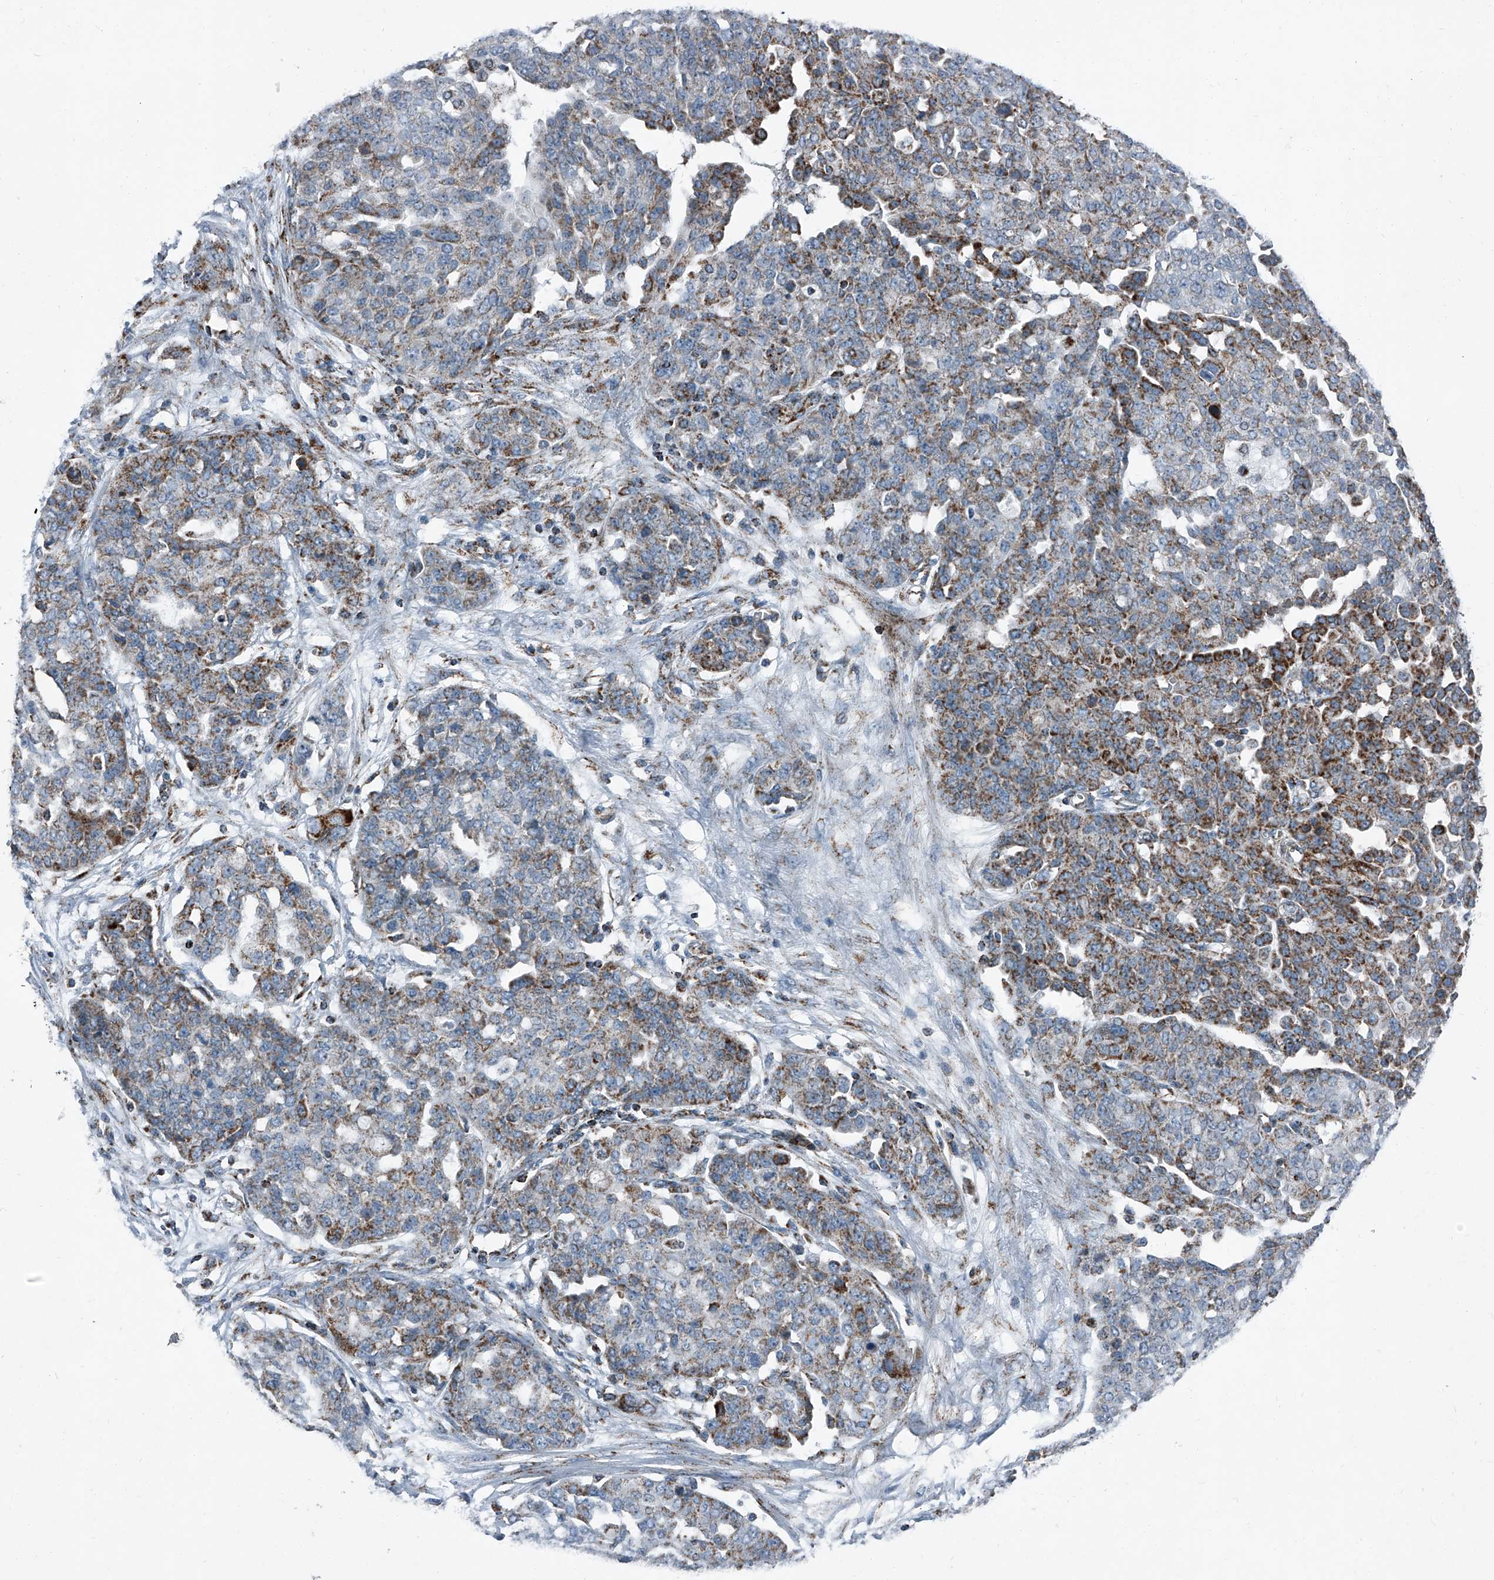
{"staining": {"intensity": "moderate", "quantity": "25%-75%", "location": "cytoplasmic/membranous"}, "tissue": "ovarian cancer", "cell_type": "Tumor cells", "image_type": "cancer", "snomed": [{"axis": "morphology", "description": "Cystadenocarcinoma, serous, NOS"}, {"axis": "topography", "description": "Soft tissue"}, {"axis": "topography", "description": "Ovary"}], "caption": "The immunohistochemical stain highlights moderate cytoplasmic/membranous staining in tumor cells of ovarian cancer (serous cystadenocarcinoma) tissue.", "gene": "CHRNA7", "patient": {"sex": "female", "age": 57}}